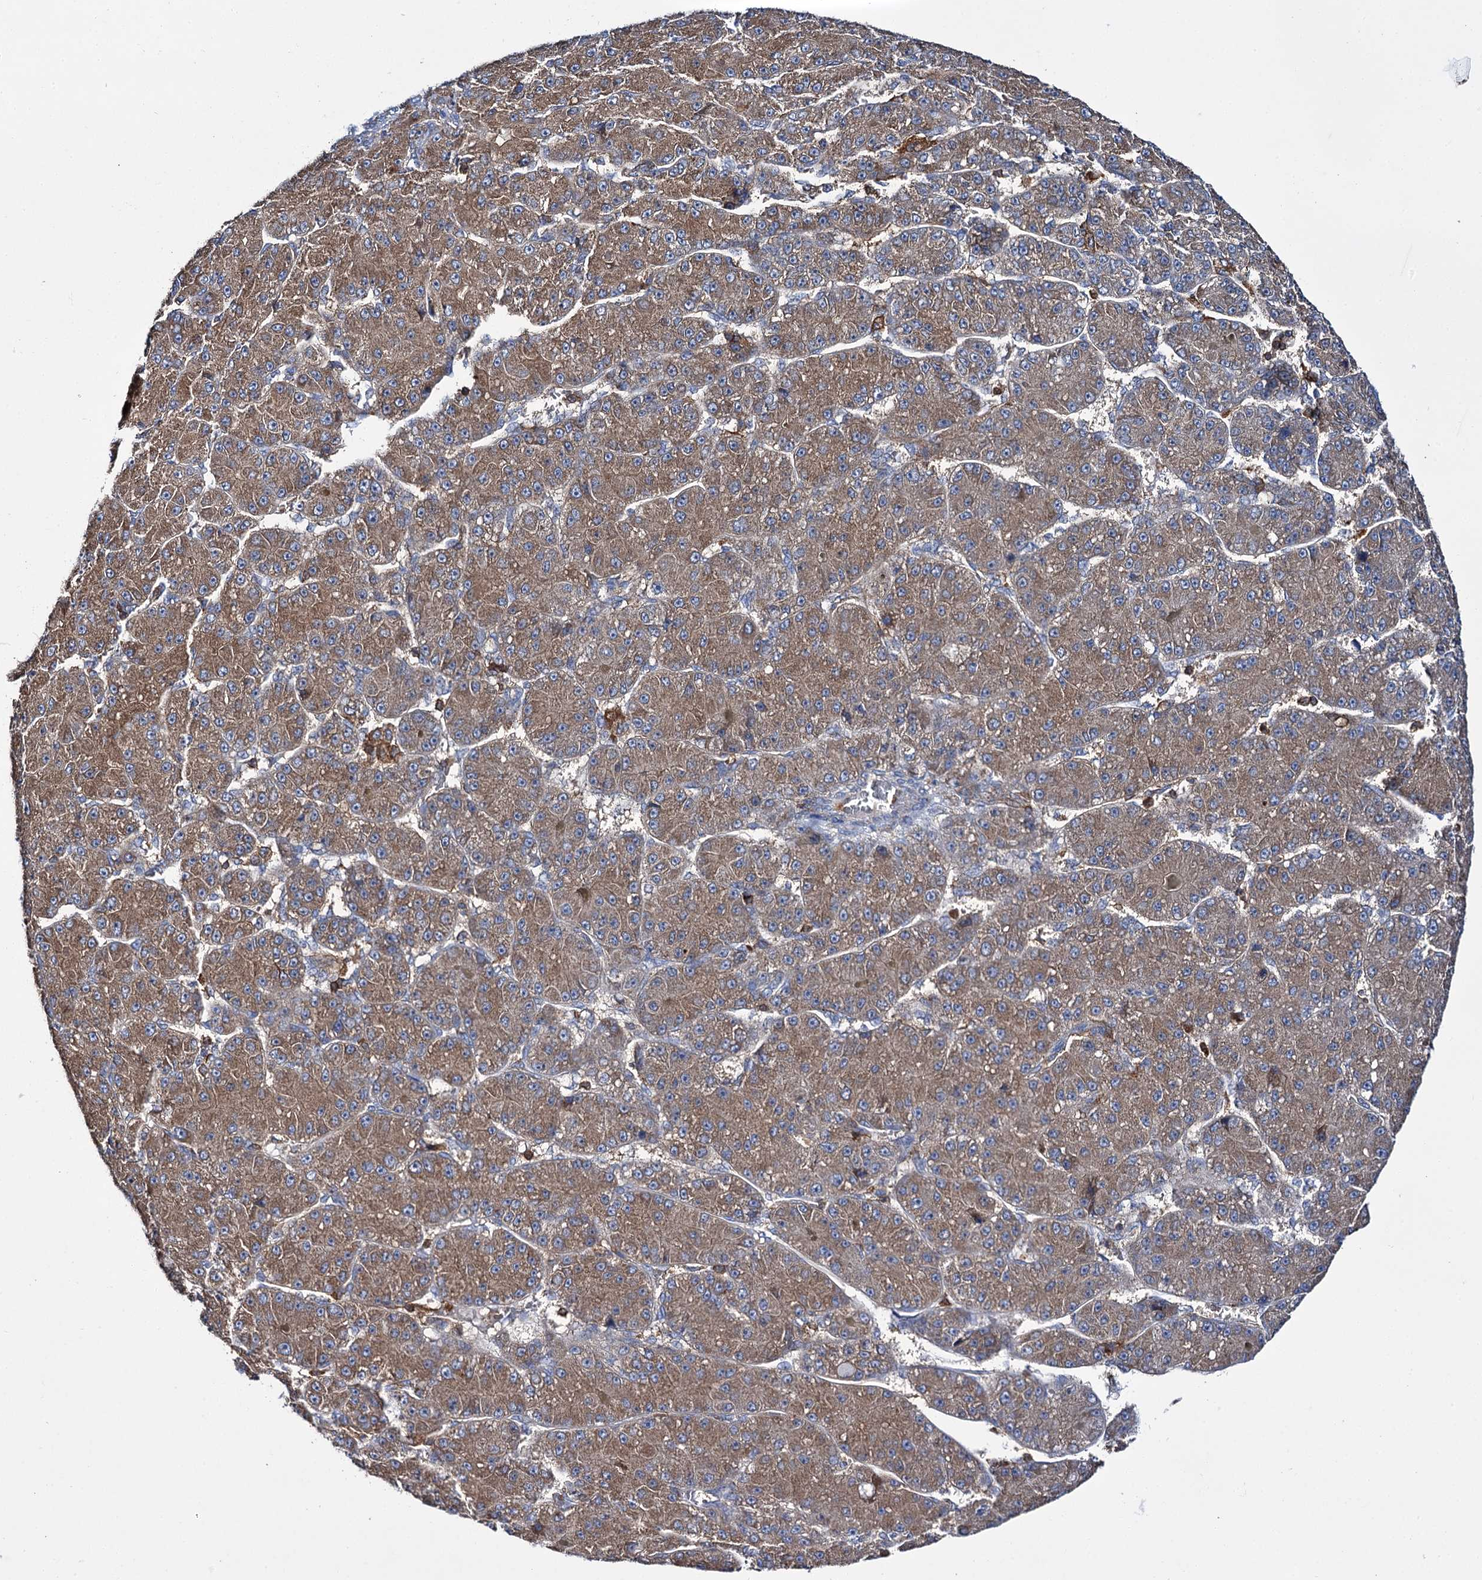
{"staining": {"intensity": "moderate", "quantity": ">75%", "location": "cytoplasmic/membranous"}, "tissue": "liver cancer", "cell_type": "Tumor cells", "image_type": "cancer", "snomed": [{"axis": "morphology", "description": "Carcinoma, Hepatocellular, NOS"}, {"axis": "topography", "description": "Liver"}], "caption": "Immunohistochemistry (IHC) of liver cancer shows medium levels of moderate cytoplasmic/membranous expression in about >75% of tumor cells.", "gene": "UBASH3B", "patient": {"sex": "male", "age": 67}}